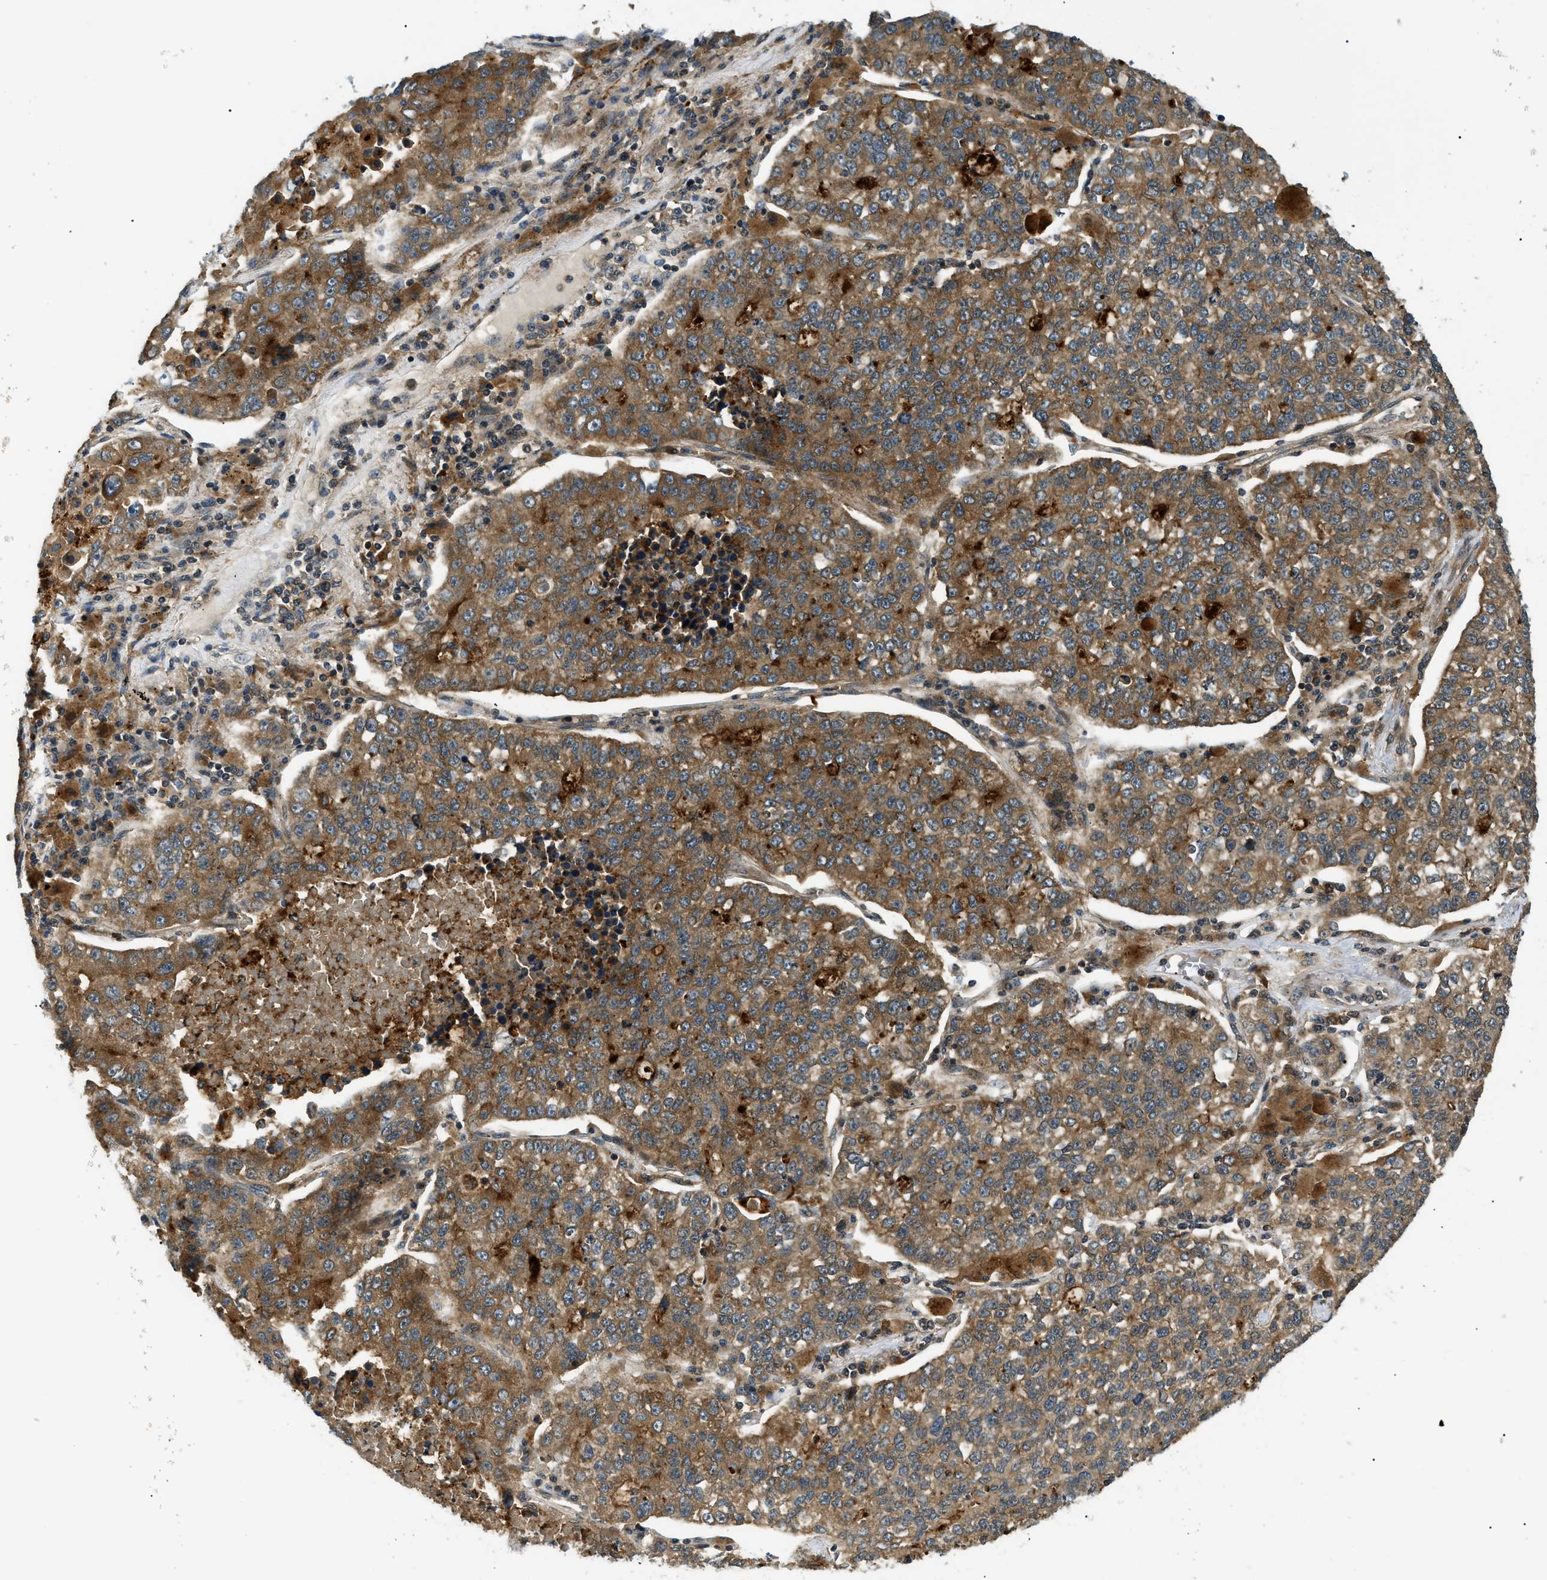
{"staining": {"intensity": "moderate", "quantity": ">75%", "location": "cytoplasmic/membranous"}, "tissue": "lung cancer", "cell_type": "Tumor cells", "image_type": "cancer", "snomed": [{"axis": "morphology", "description": "Adenocarcinoma, NOS"}, {"axis": "topography", "description": "Lung"}], "caption": "This photomicrograph reveals immunohistochemistry staining of human lung adenocarcinoma, with medium moderate cytoplasmic/membranous expression in approximately >75% of tumor cells.", "gene": "ATP6AP1", "patient": {"sex": "male", "age": 49}}